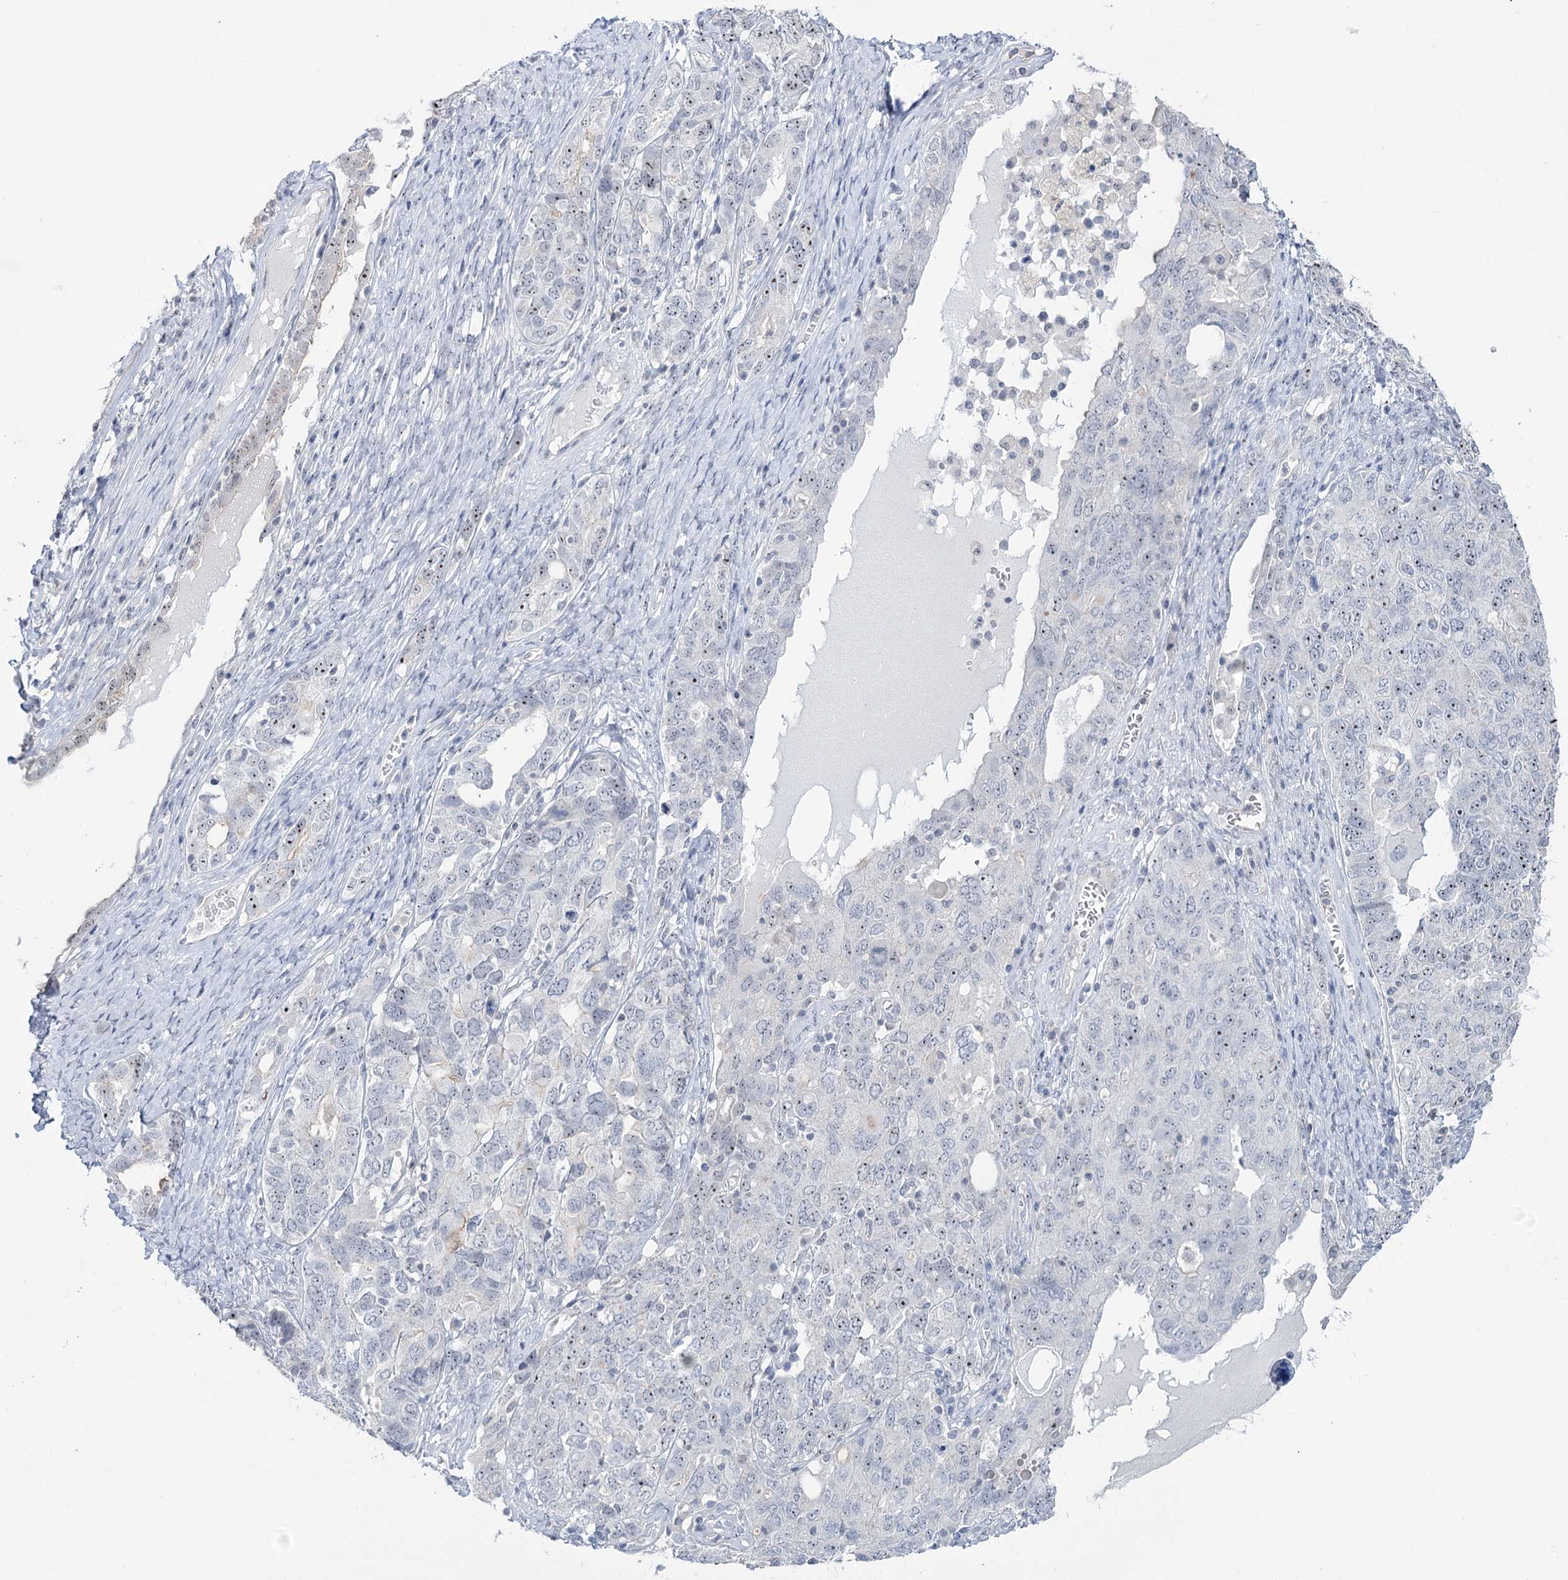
{"staining": {"intensity": "negative", "quantity": "none", "location": "none"}, "tissue": "ovarian cancer", "cell_type": "Tumor cells", "image_type": "cancer", "snomed": [{"axis": "morphology", "description": "Carcinoma, endometroid"}, {"axis": "topography", "description": "Ovary"}], "caption": "Immunohistochemistry histopathology image of ovarian cancer stained for a protein (brown), which shows no positivity in tumor cells.", "gene": "STEEP1", "patient": {"sex": "female", "age": 62}}